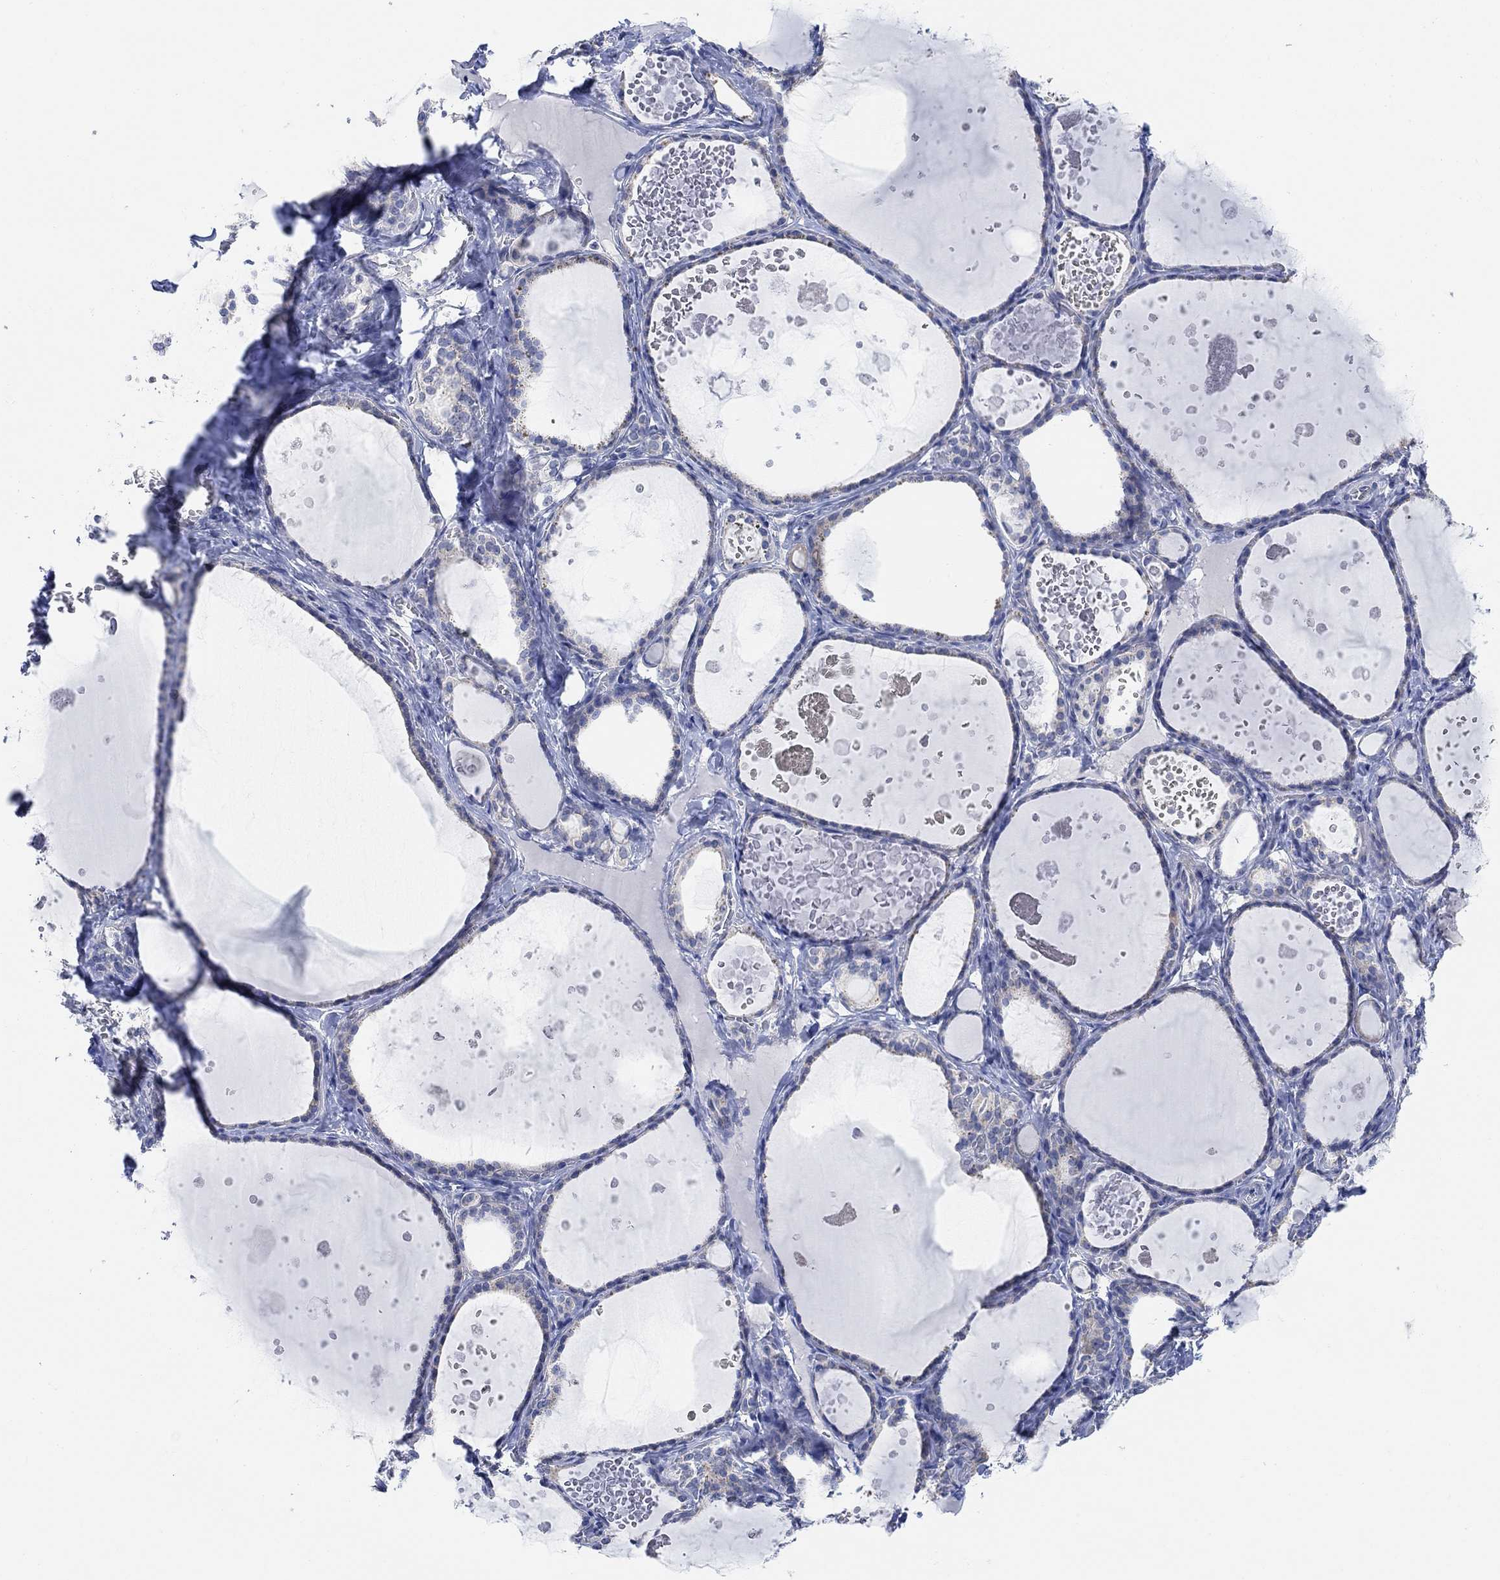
{"staining": {"intensity": "negative", "quantity": "none", "location": "none"}, "tissue": "thyroid gland", "cell_type": "Glandular cells", "image_type": "normal", "snomed": [{"axis": "morphology", "description": "Normal tissue, NOS"}, {"axis": "topography", "description": "Thyroid gland"}], "caption": "DAB (3,3'-diaminobenzidine) immunohistochemical staining of unremarkable human thyroid gland reveals no significant expression in glandular cells. (DAB (3,3'-diaminobenzidine) IHC, high magnification).", "gene": "RIMS1", "patient": {"sex": "female", "age": 56}}